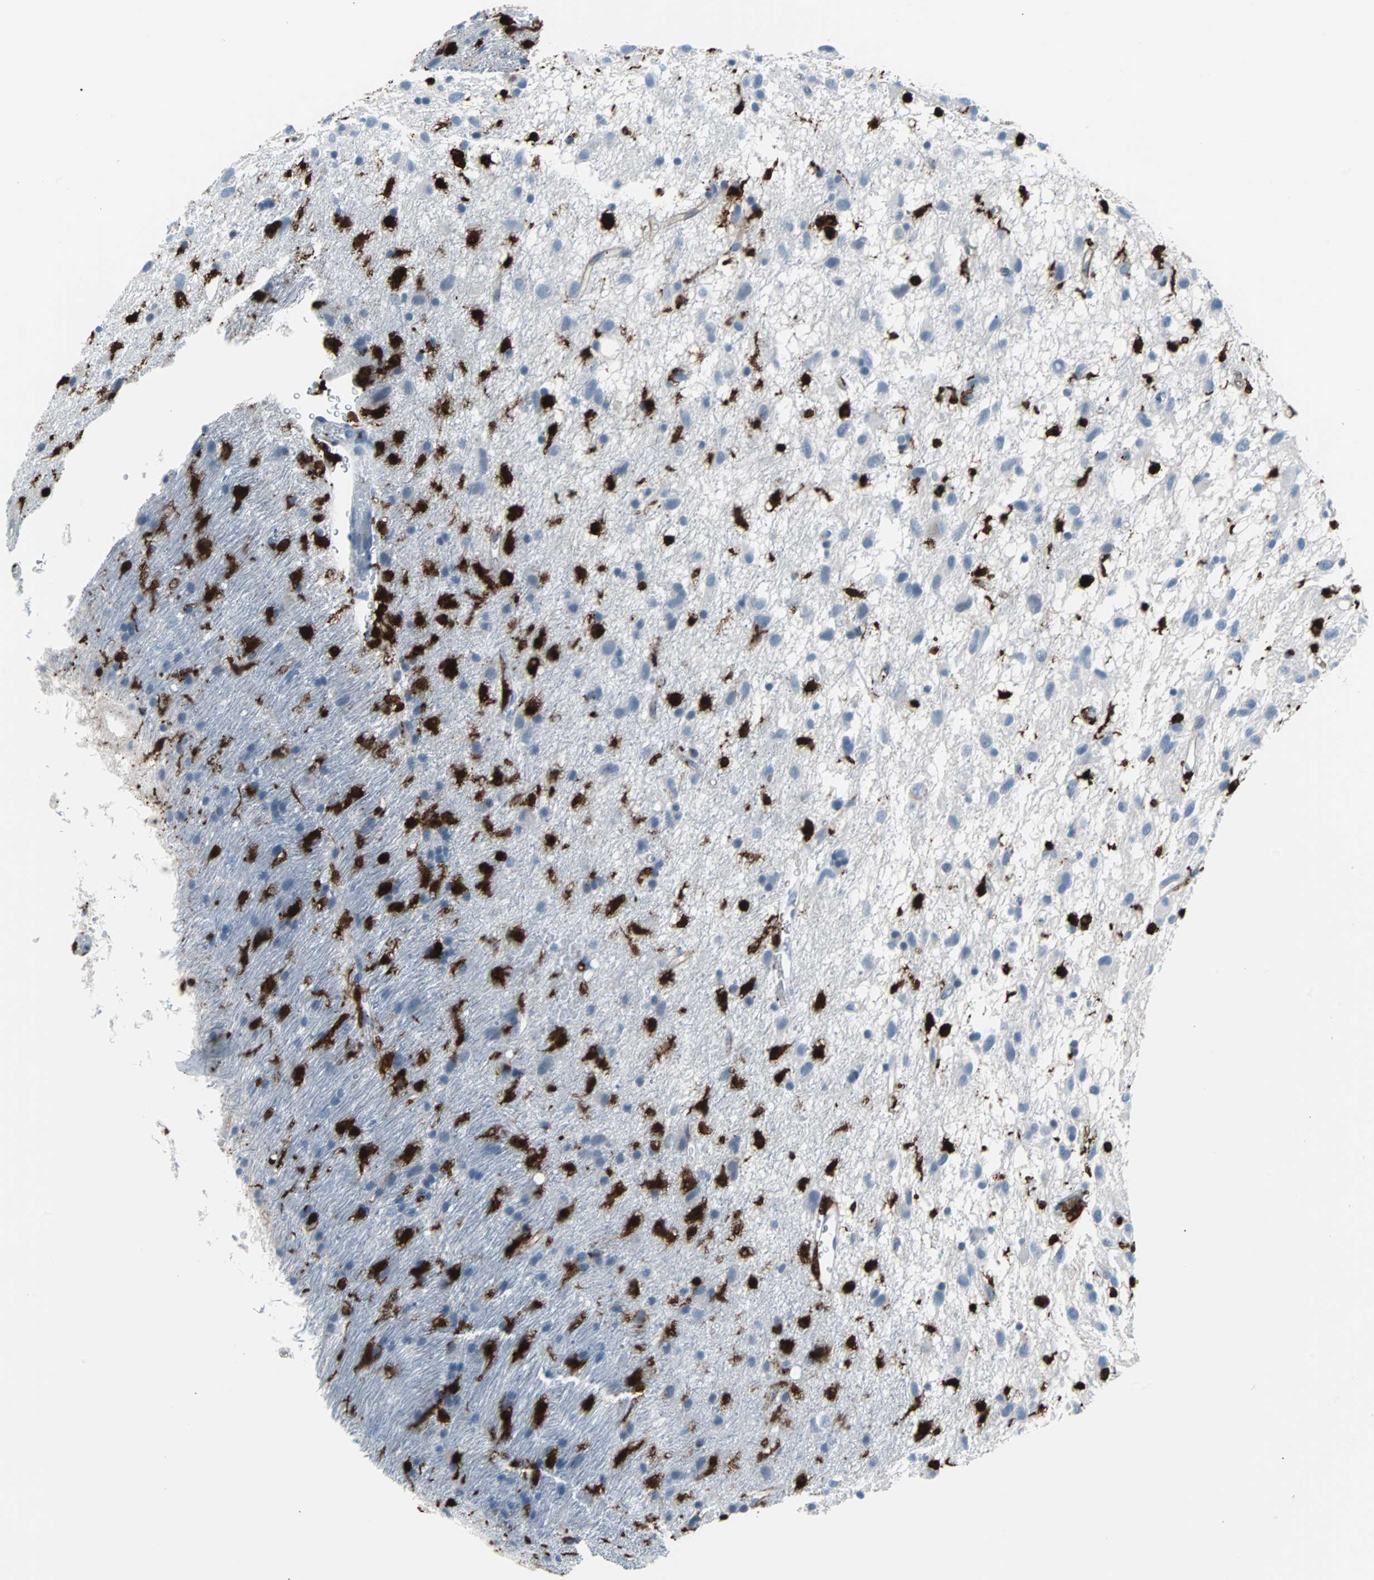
{"staining": {"intensity": "strong", "quantity": "25%-75%", "location": "cytoplasmic/membranous"}, "tissue": "glioma", "cell_type": "Tumor cells", "image_type": "cancer", "snomed": [{"axis": "morphology", "description": "Glioma, malignant, Low grade"}, {"axis": "topography", "description": "Brain"}], "caption": "Human glioma stained with a protein marker exhibits strong staining in tumor cells.", "gene": "SYK", "patient": {"sex": "male", "age": 77}}